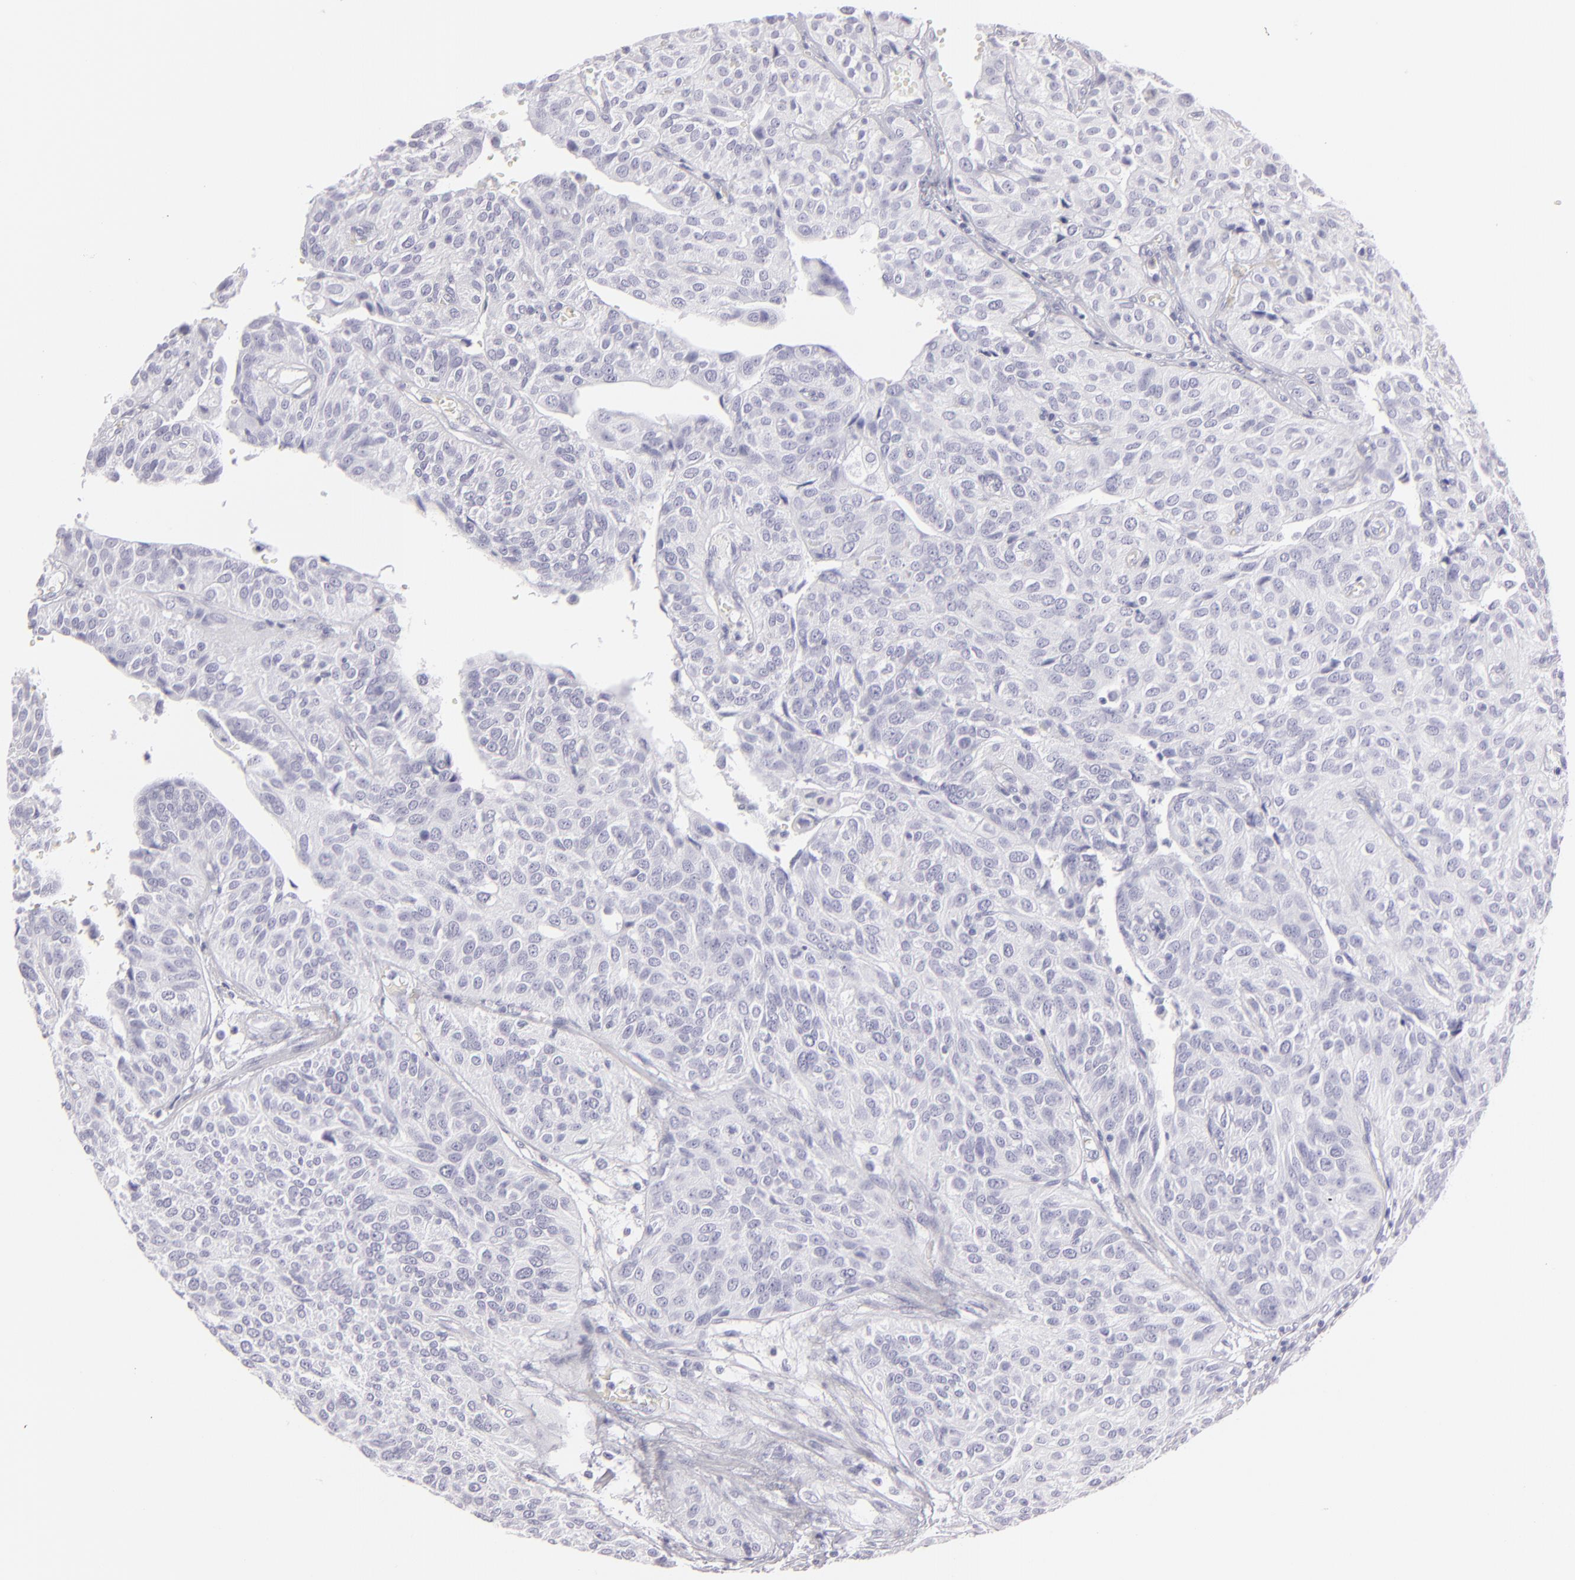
{"staining": {"intensity": "negative", "quantity": "none", "location": "none"}, "tissue": "urothelial cancer", "cell_type": "Tumor cells", "image_type": "cancer", "snomed": [{"axis": "morphology", "description": "Urothelial carcinoma, High grade"}, {"axis": "topography", "description": "Urinary bladder"}], "caption": "Human urothelial cancer stained for a protein using immunohistochemistry (IHC) demonstrates no expression in tumor cells.", "gene": "FLG", "patient": {"sex": "male", "age": 56}}